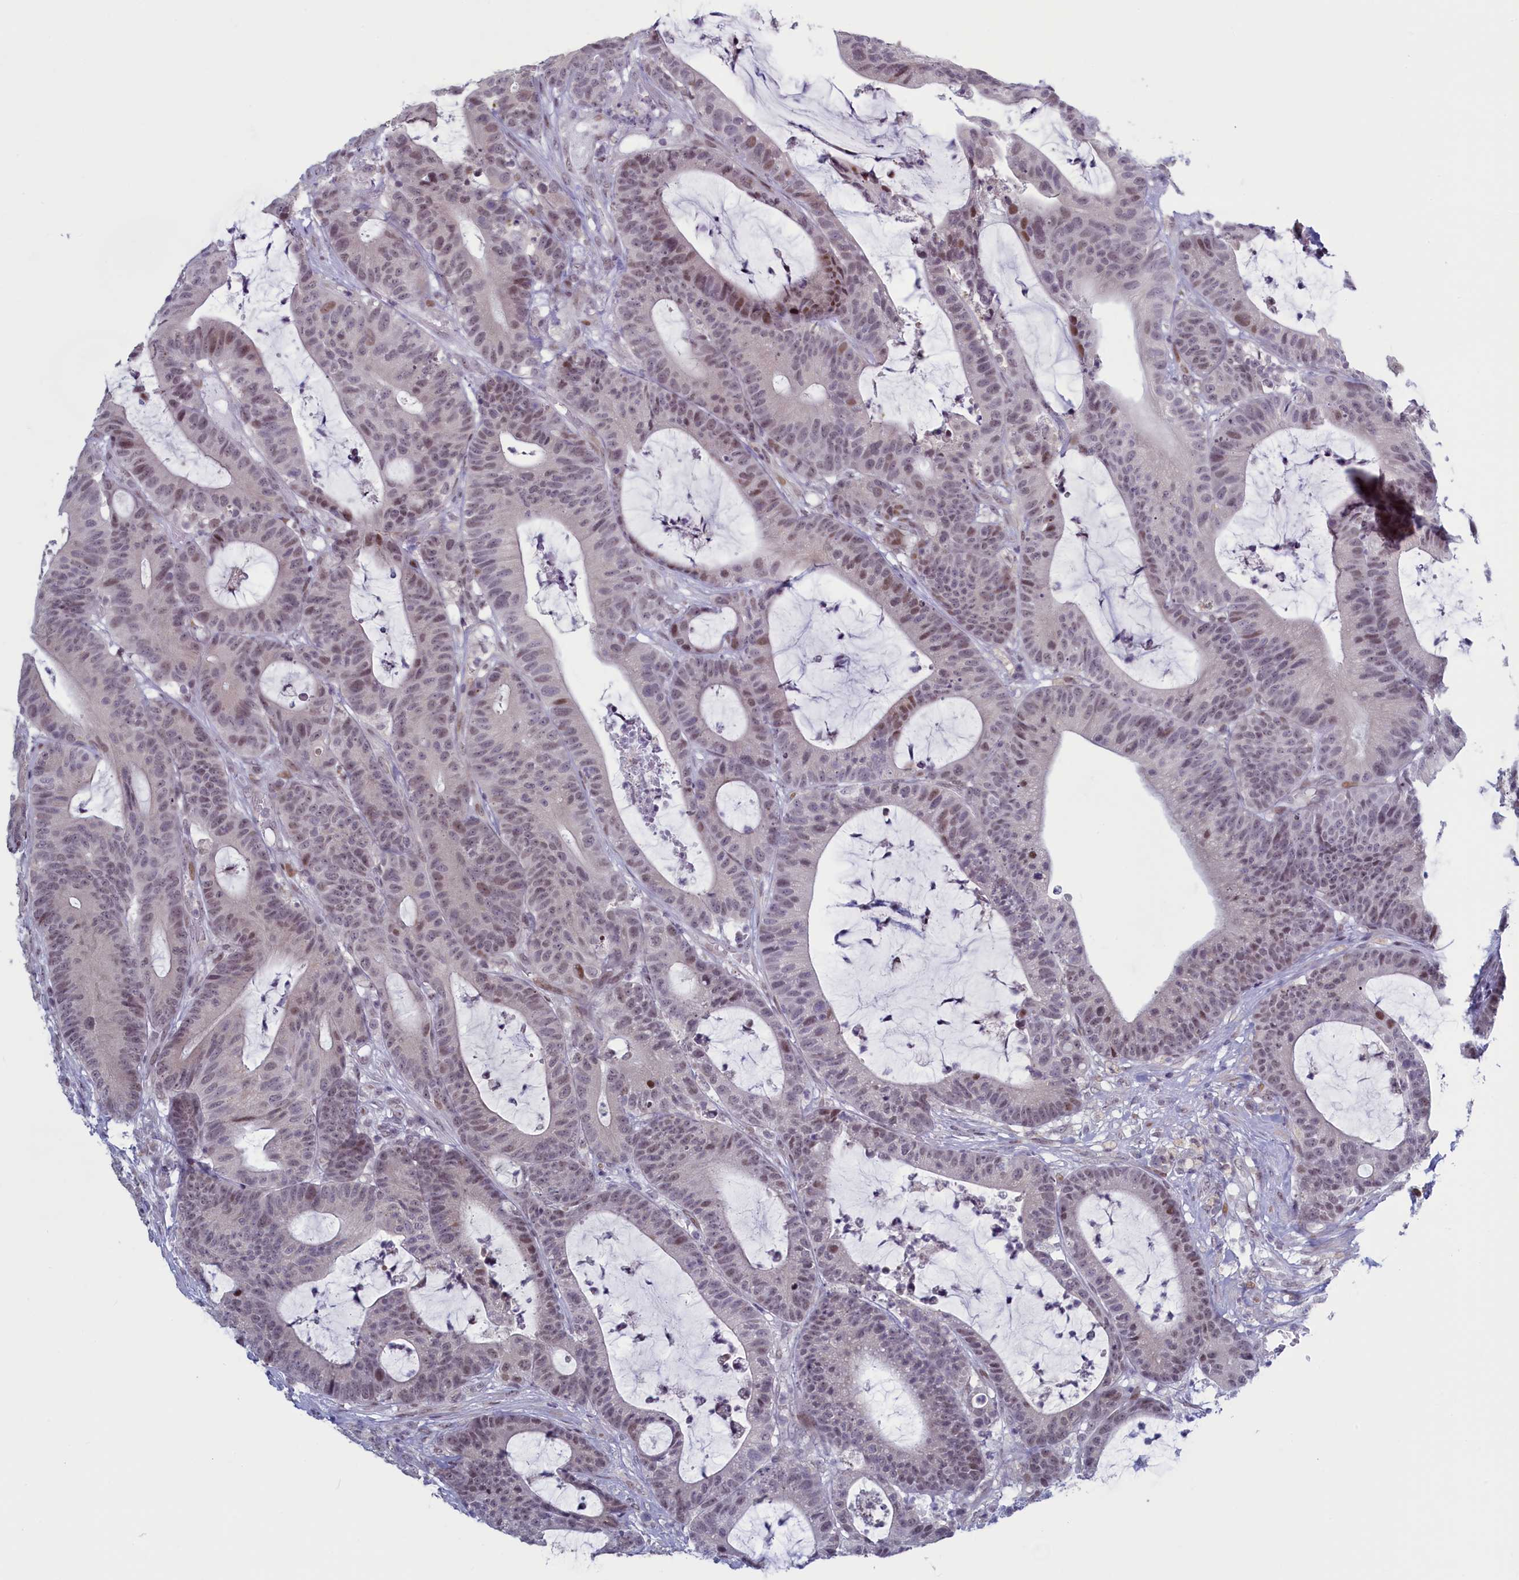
{"staining": {"intensity": "weak", "quantity": "<25%", "location": "nuclear"}, "tissue": "colorectal cancer", "cell_type": "Tumor cells", "image_type": "cancer", "snomed": [{"axis": "morphology", "description": "Adenocarcinoma, NOS"}, {"axis": "topography", "description": "Colon"}], "caption": "DAB (3,3'-diaminobenzidine) immunohistochemical staining of colorectal cancer displays no significant staining in tumor cells.", "gene": "ATF7IP2", "patient": {"sex": "female", "age": 84}}